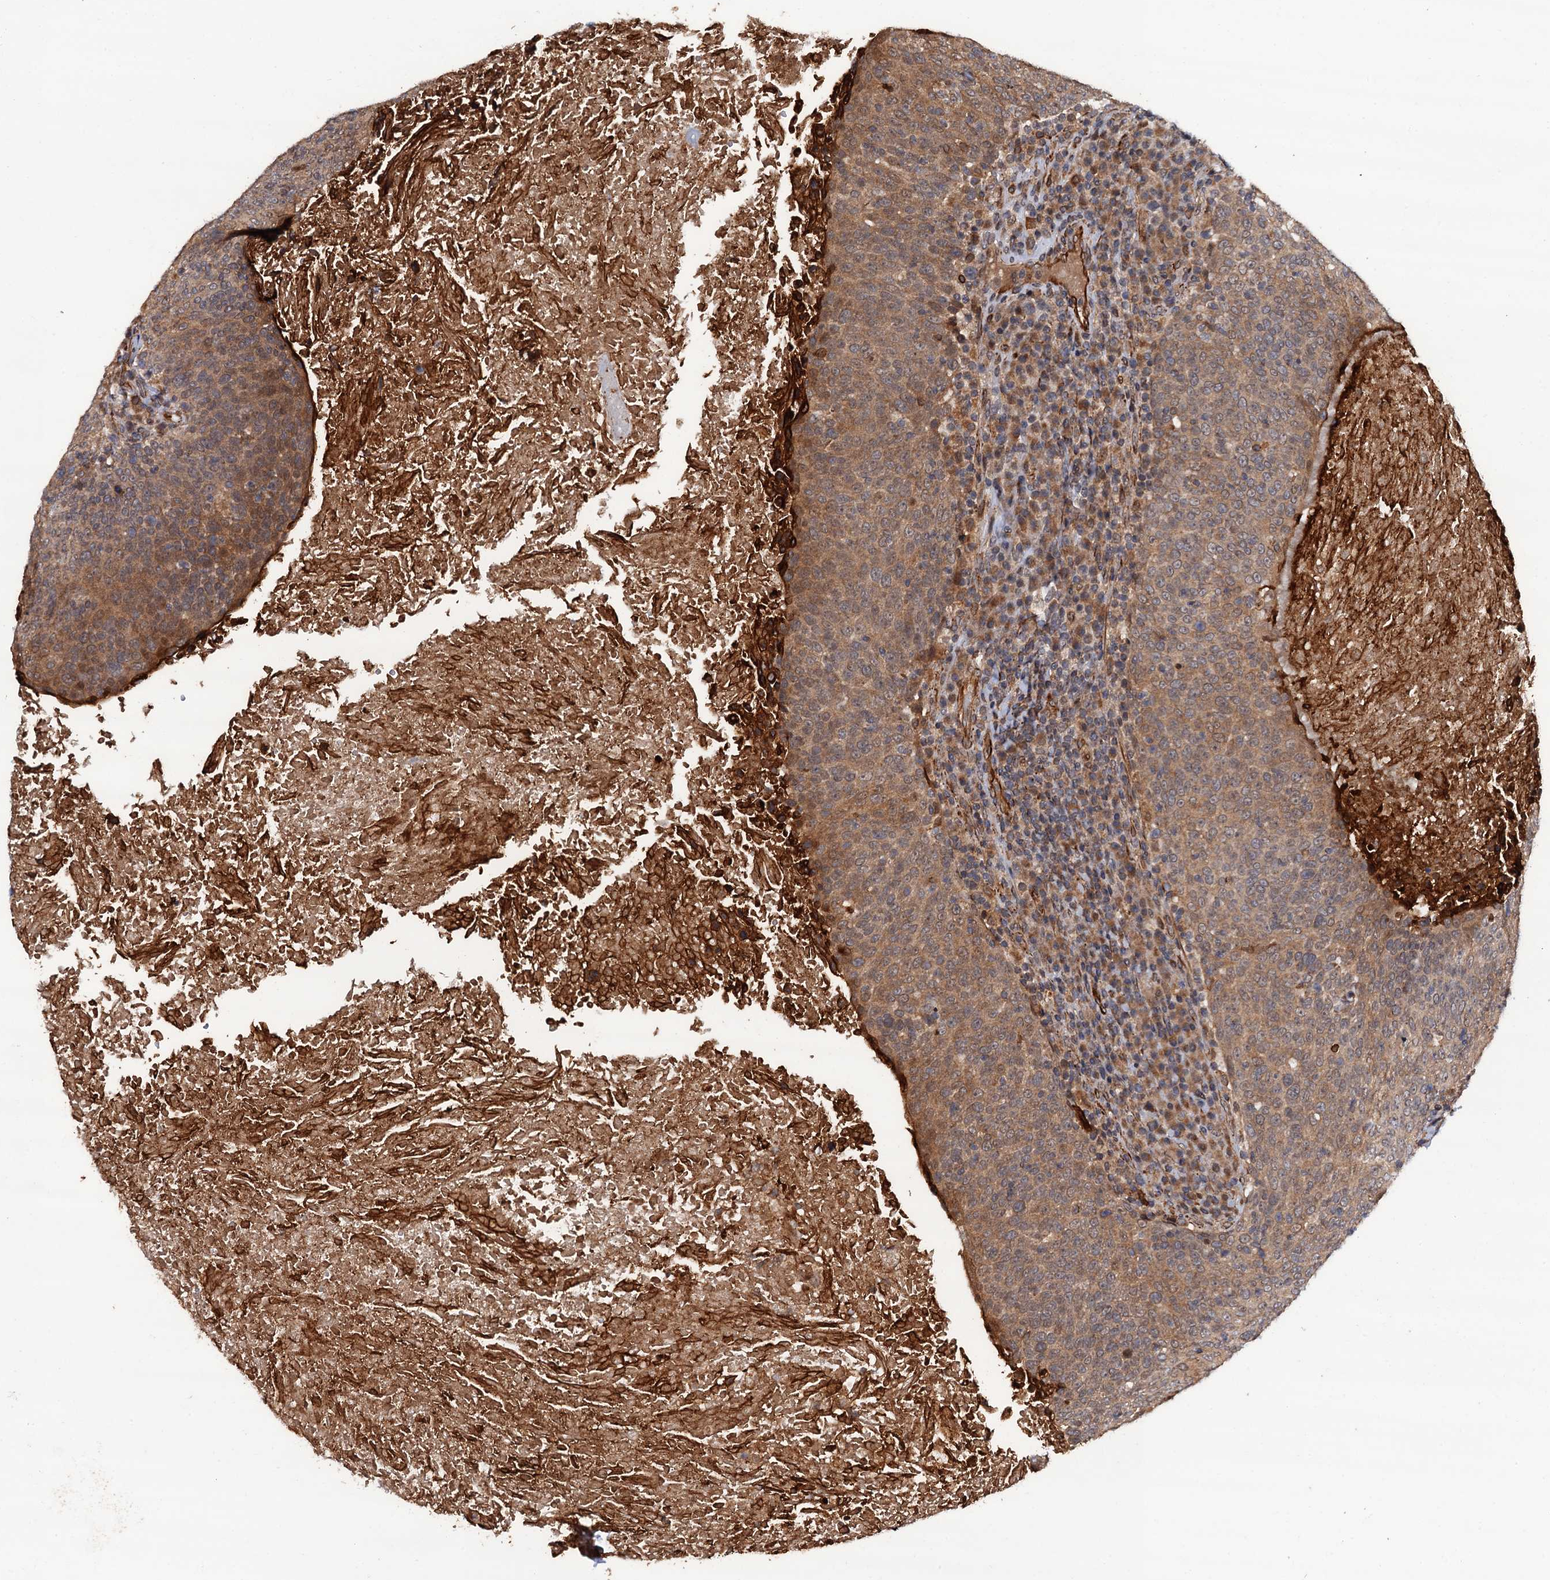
{"staining": {"intensity": "moderate", "quantity": ">75%", "location": "cytoplasmic/membranous"}, "tissue": "head and neck cancer", "cell_type": "Tumor cells", "image_type": "cancer", "snomed": [{"axis": "morphology", "description": "Squamous cell carcinoma, NOS"}, {"axis": "morphology", "description": "Squamous cell carcinoma, metastatic, NOS"}, {"axis": "topography", "description": "Lymph node"}, {"axis": "topography", "description": "Head-Neck"}], "caption": "Head and neck cancer tissue displays moderate cytoplasmic/membranous positivity in approximately >75% of tumor cells, visualized by immunohistochemistry.", "gene": "FSIP1", "patient": {"sex": "male", "age": 62}}